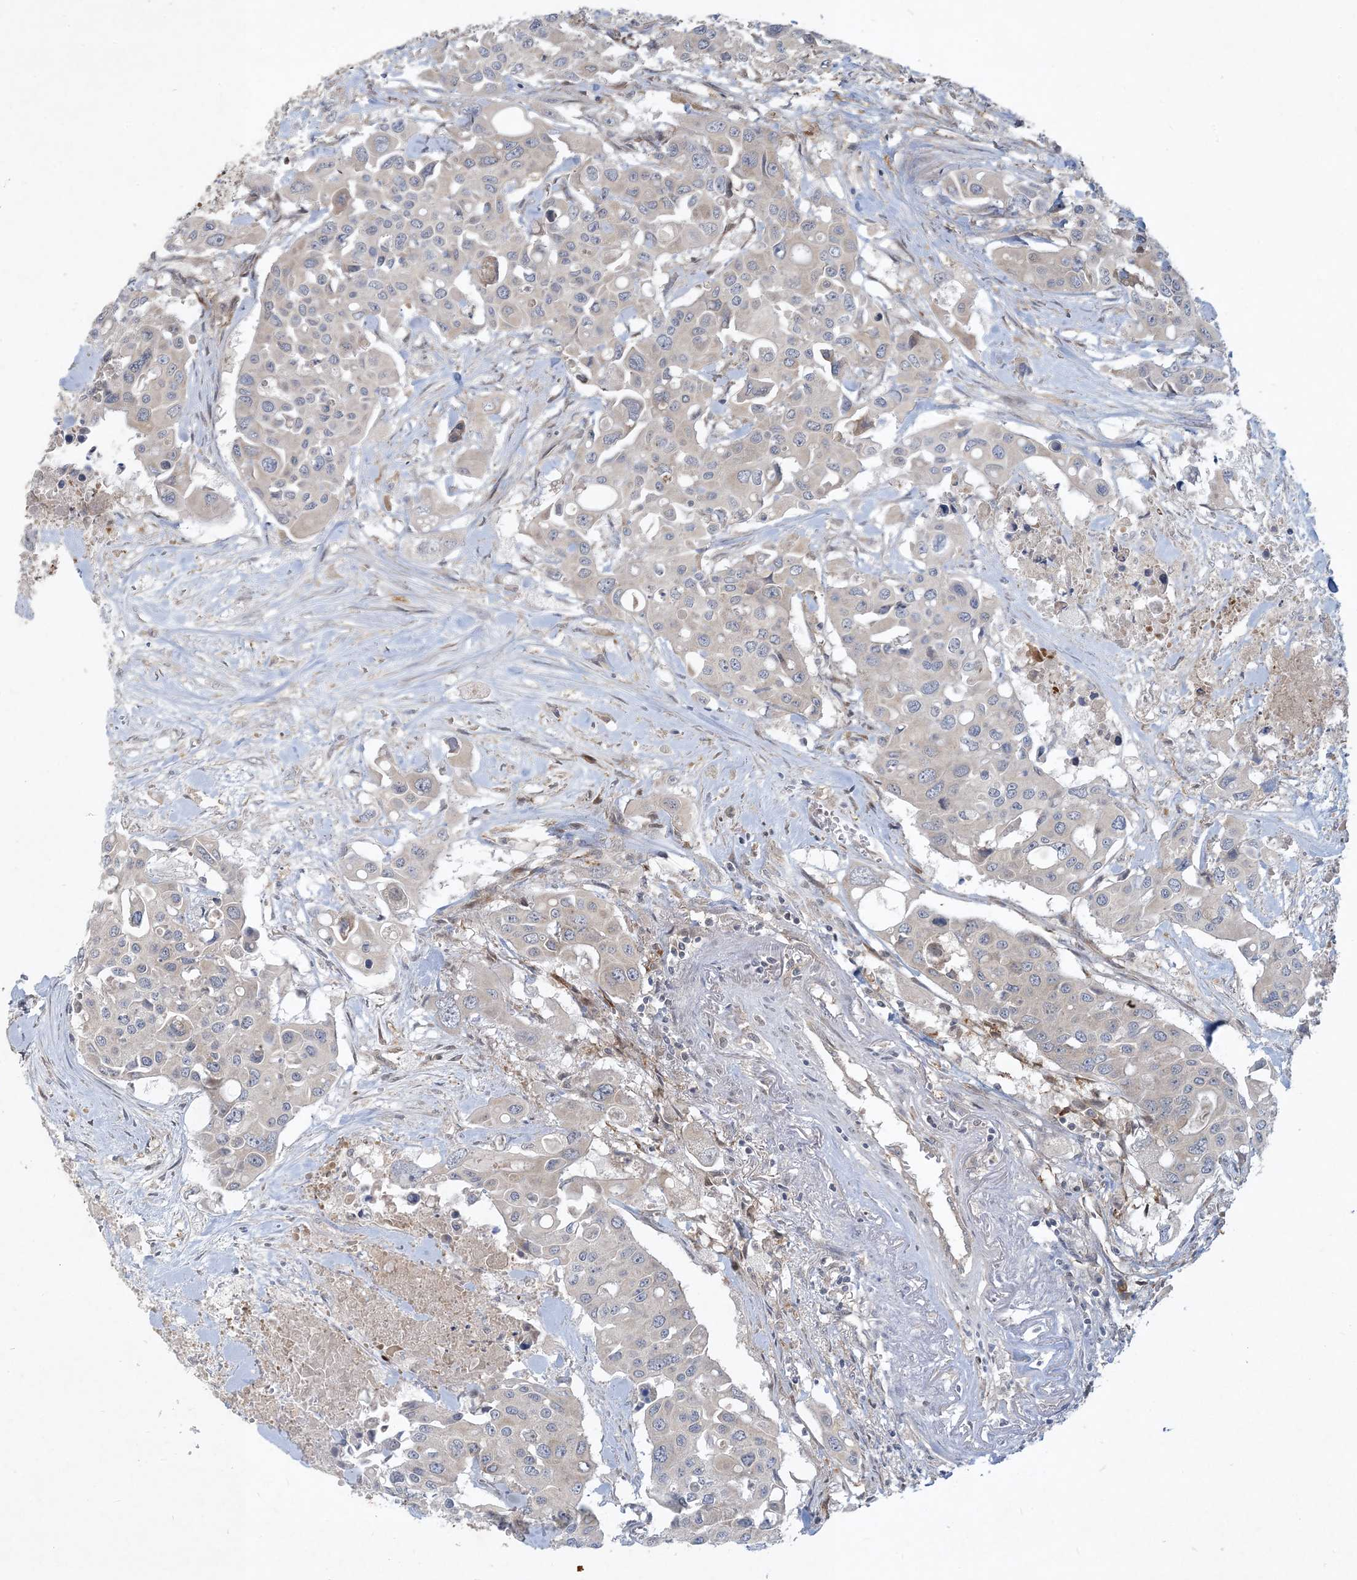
{"staining": {"intensity": "negative", "quantity": "none", "location": "none"}, "tissue": "colorectal cancer", "cell_type": "Tumor cells", "image_type": "cancer", "snomed": [{"axis": "morphology", "description": "Adenocarcinoma, NOS"}, {"axis": "topography", "description": "Colon"}], "caption": "This is a micrograph of IHC staining of colorectal cancer, which shows no expression in tumor cells.", "gene": "CDS1", "patient": {"sex": "male", "age": 77}}